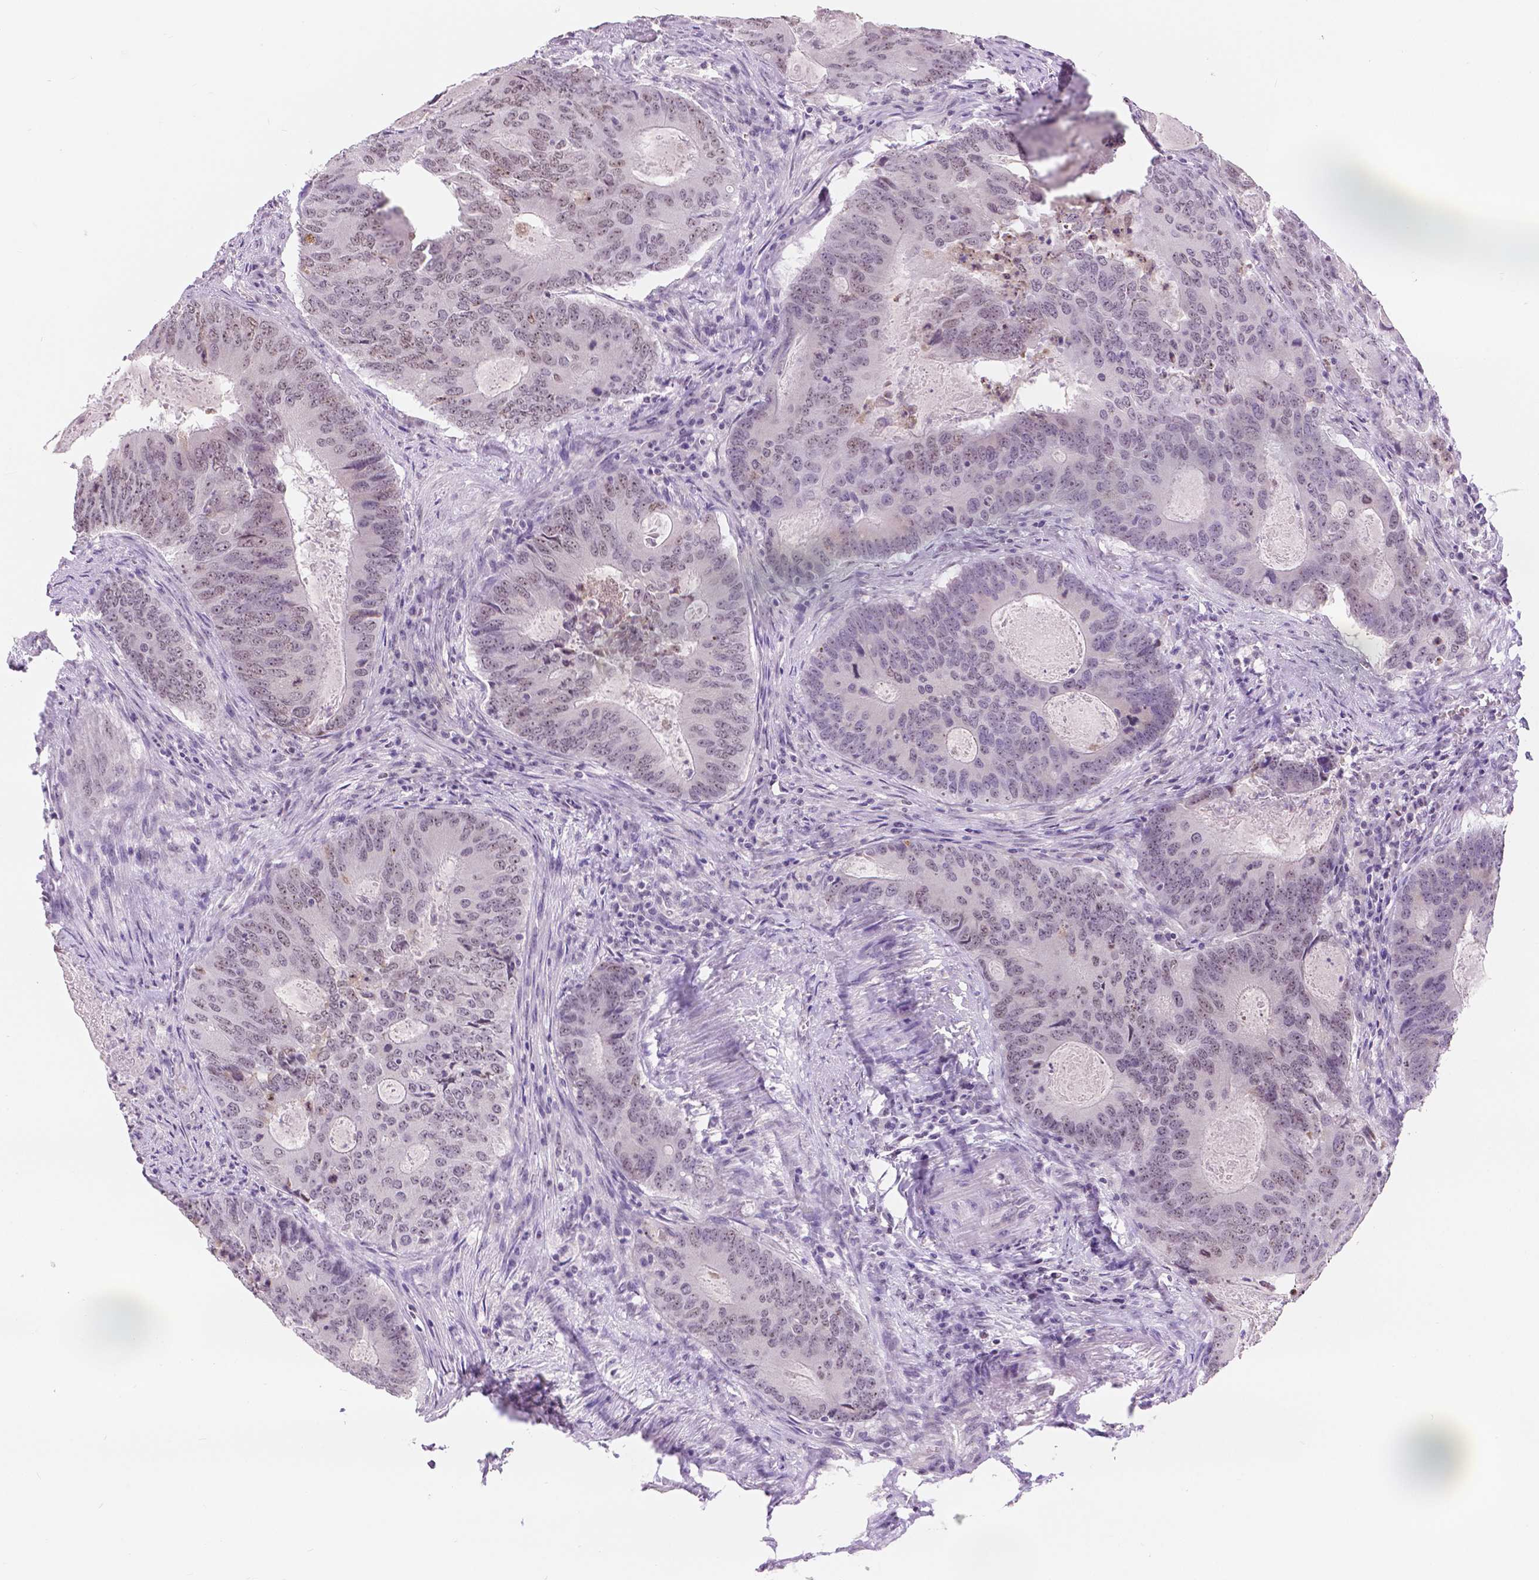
{"staining": {"intensity": "weak", "quantity": "25%-75%", "location": "nuclear"}, "tissue": "colorectal cancer", "cell_type": "Tumor cells", "image_type": "cancer", "snomed": [{"axis": "morphology", "description": "Adenocarcinoma, NOS"}, {"axis": "topography", "description": "Colon"}], "caption": "Human colorectal cancer (adenocarcinoma) stained for a protein (brown) shows weak nuclear positive staining in approximately 25%-75% of tumor cells.", "gene": "NHP2", "patient": {"sex": "male", "age": 67}}